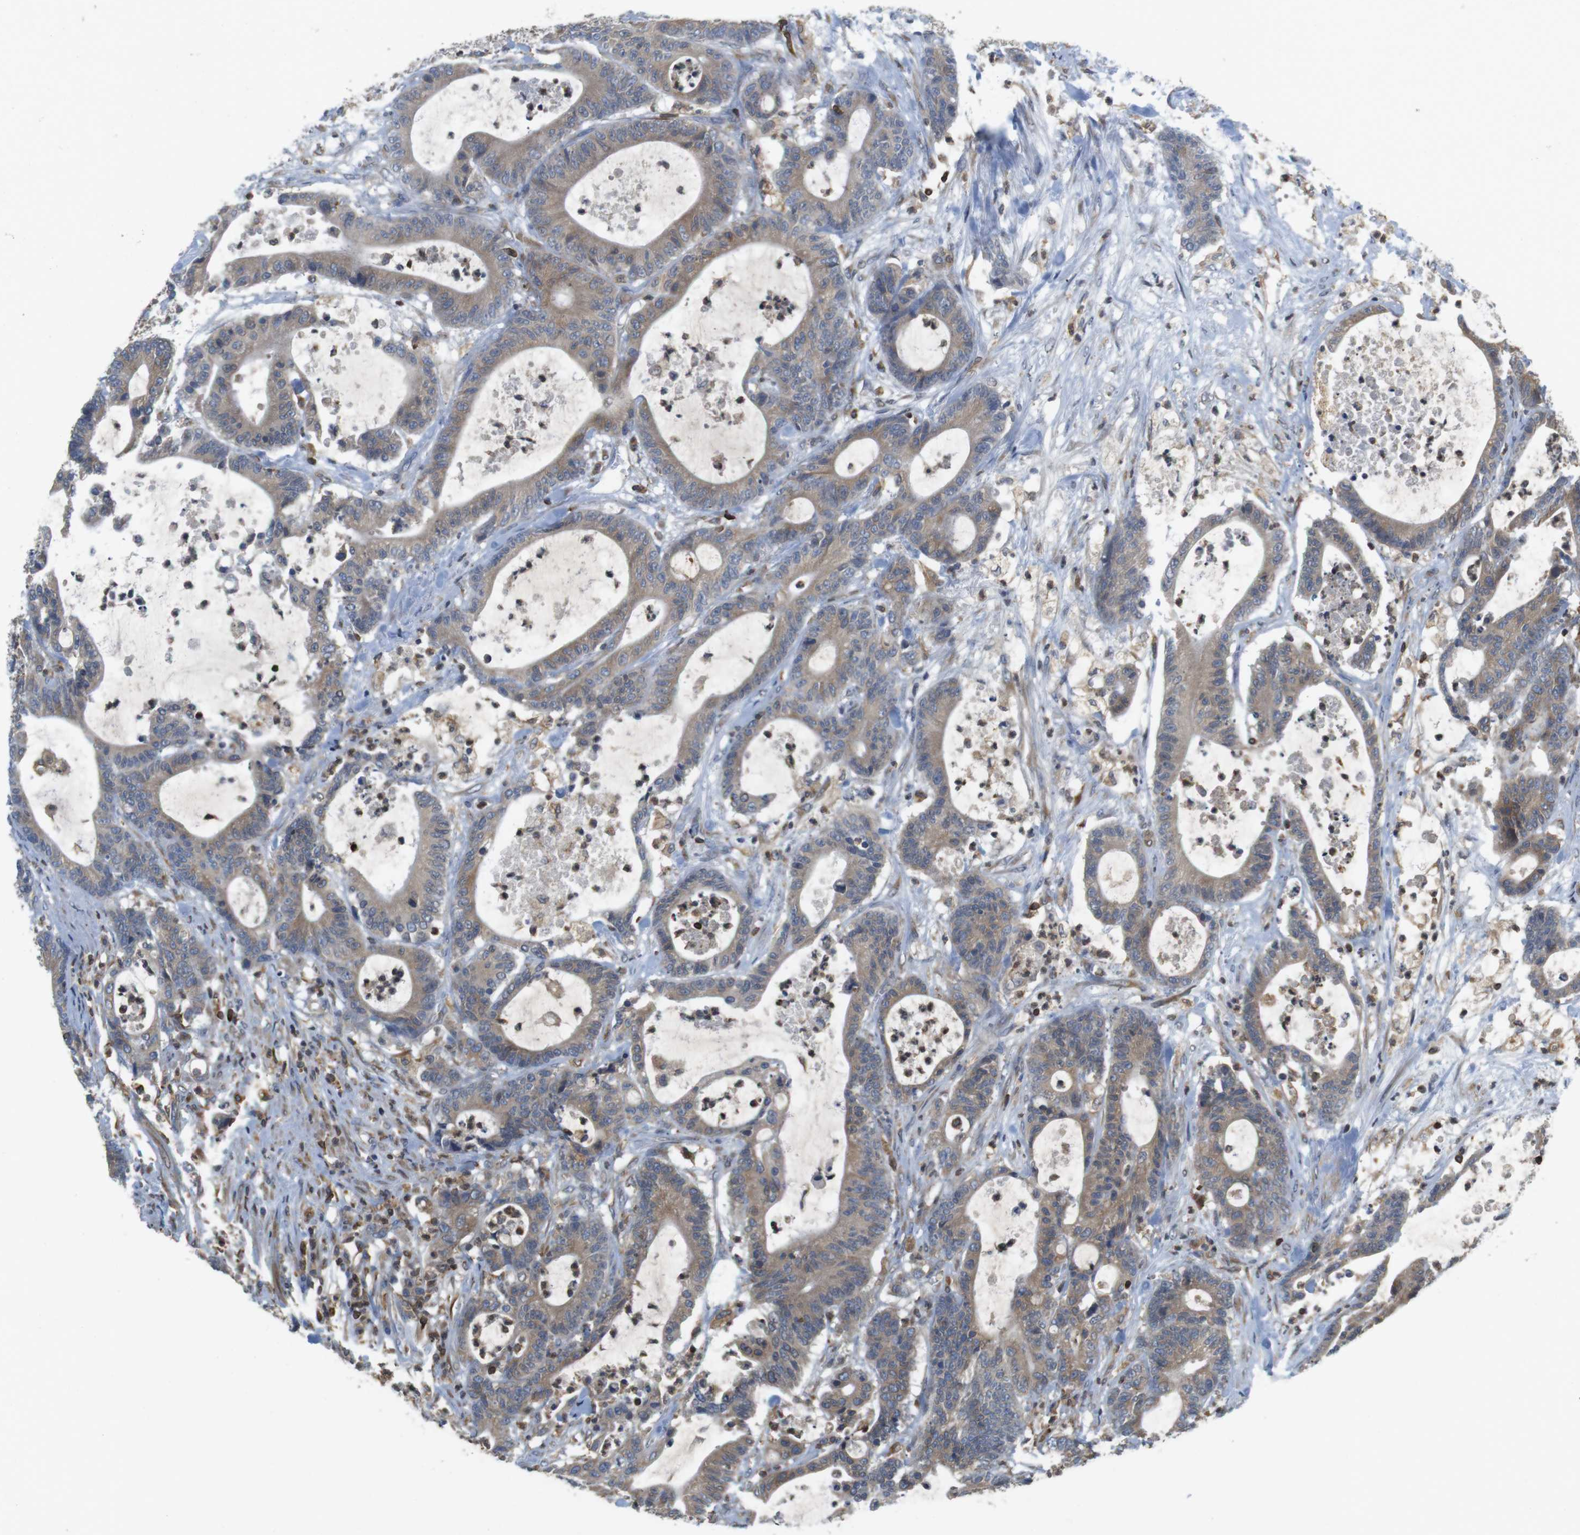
{"staining": {"intensity": "moderate", "quantity": ">75%", "location": "cytoplasmic/membranous"}, "tissue": "colorectal cancer", "cell_type": "Tumor cells", "image_type": "cancer", "snomed": [{"axis": "morphology", "description": "Adenocarcinoma, NOS"}, {"axis": "topography", "description": "Colon"}], "caption": "Immunohistochemistry (IHC) image of neoplastic tissue: colorectal cancer stained using IHC displays medium levels of moderate protein expression localized specifically in the cytoplasmic/membranous of tumor cells, appearing as a cytoplasmic/membranous brown color.", "gene": "ARL6IP5", "patient": {"sex": "female", "age": 84}}